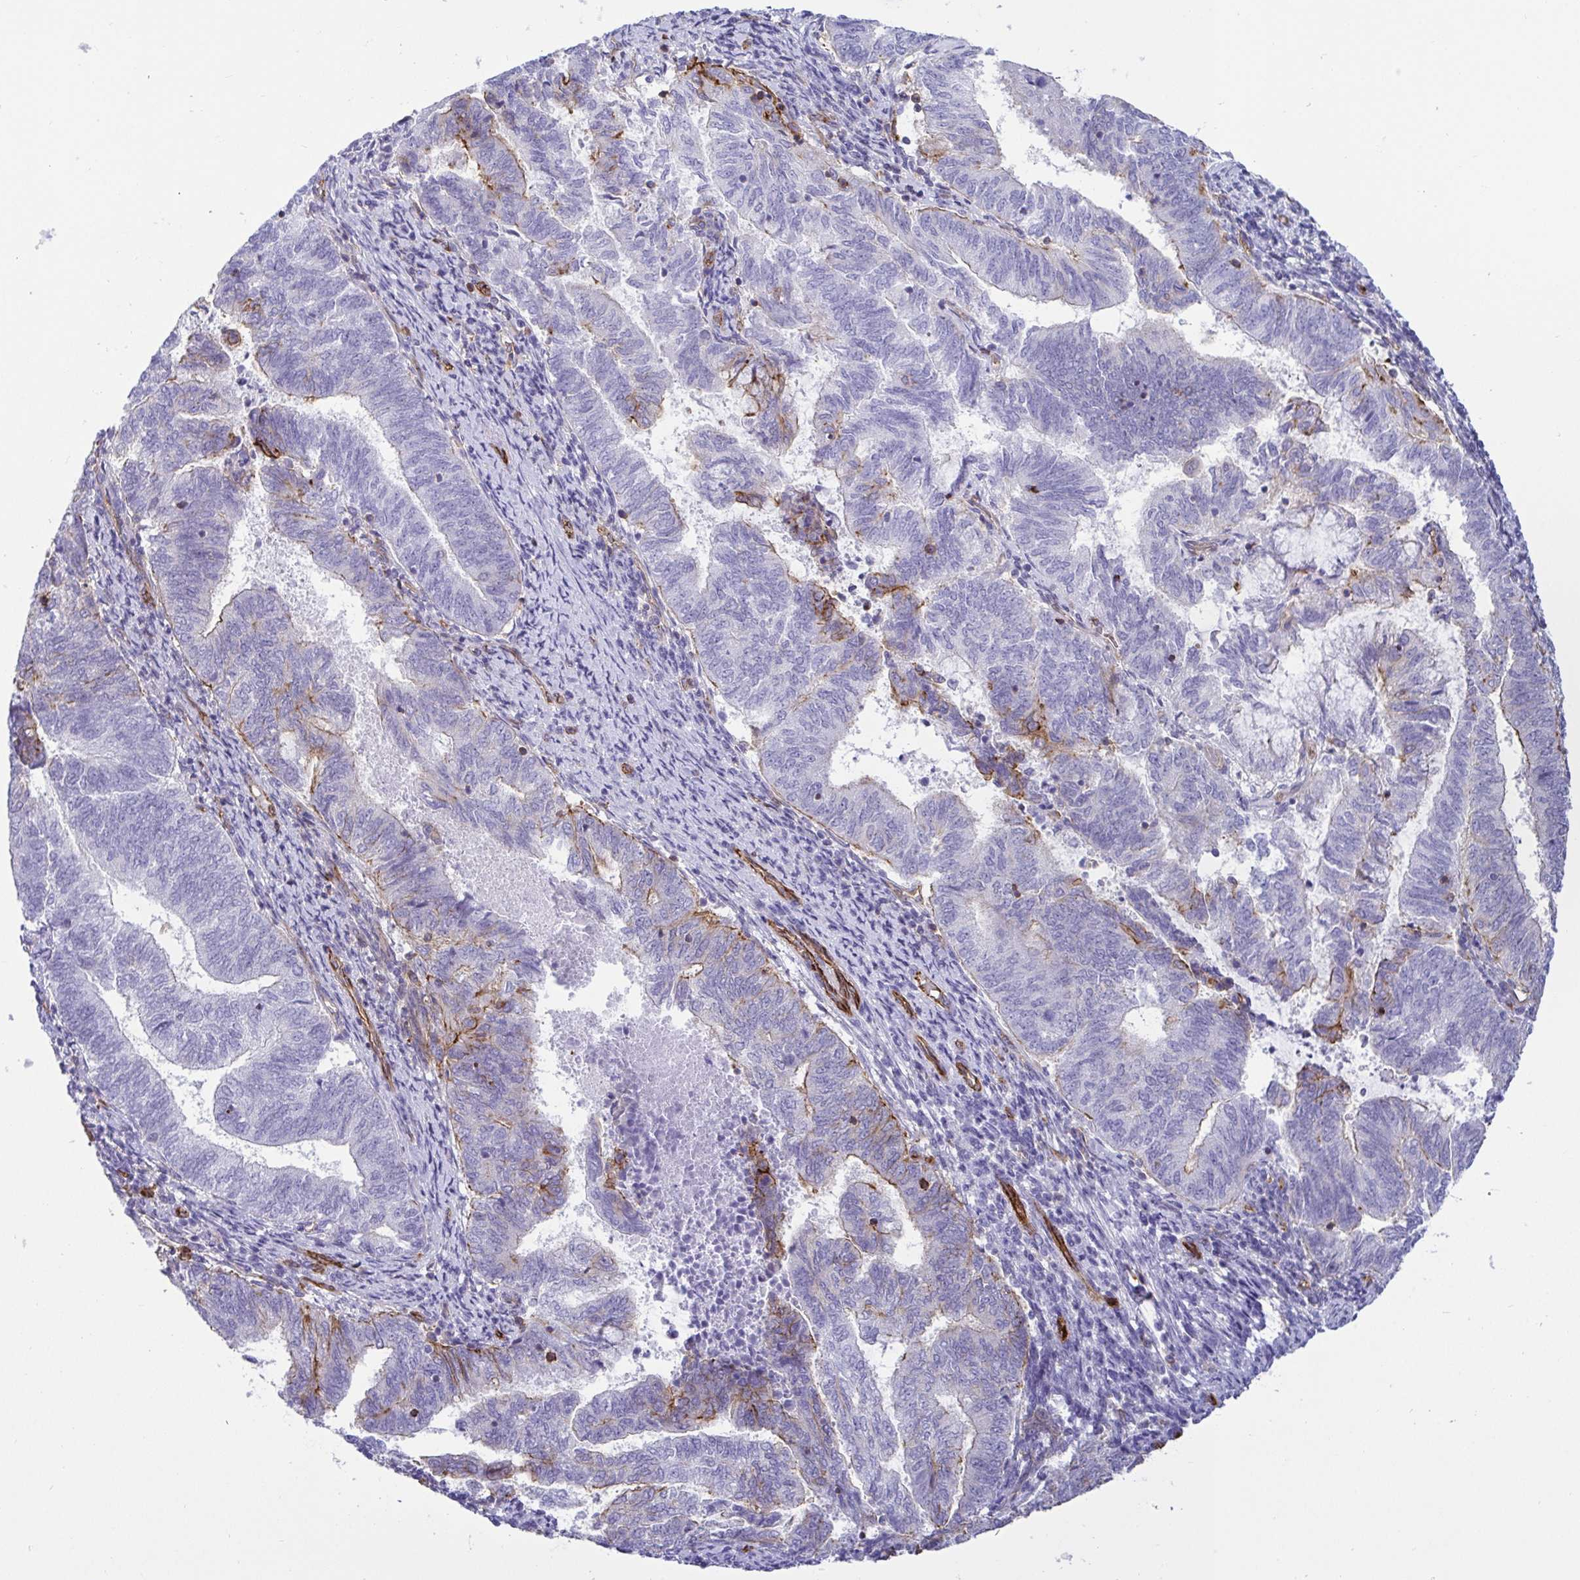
{"staining": {"intensity": "weak", "quantity": "<25%", "location": "cytoplasmic/membranous"}, "tissue": "endometrial cancer", "cell_type": "Tumor cells", "image_type": "cancer", "snomed": [{"axis": "morphology", "description": "Adenocarcinoma, NOS"}, {"axis": "topography", "description": "Endometrium"}], "caption": "There is no significant expression in tumor cells of endometrial cancer (adenocarcinoma).", "gene": "LIMA1", "patient": {"sex": "female", "age": 65}}